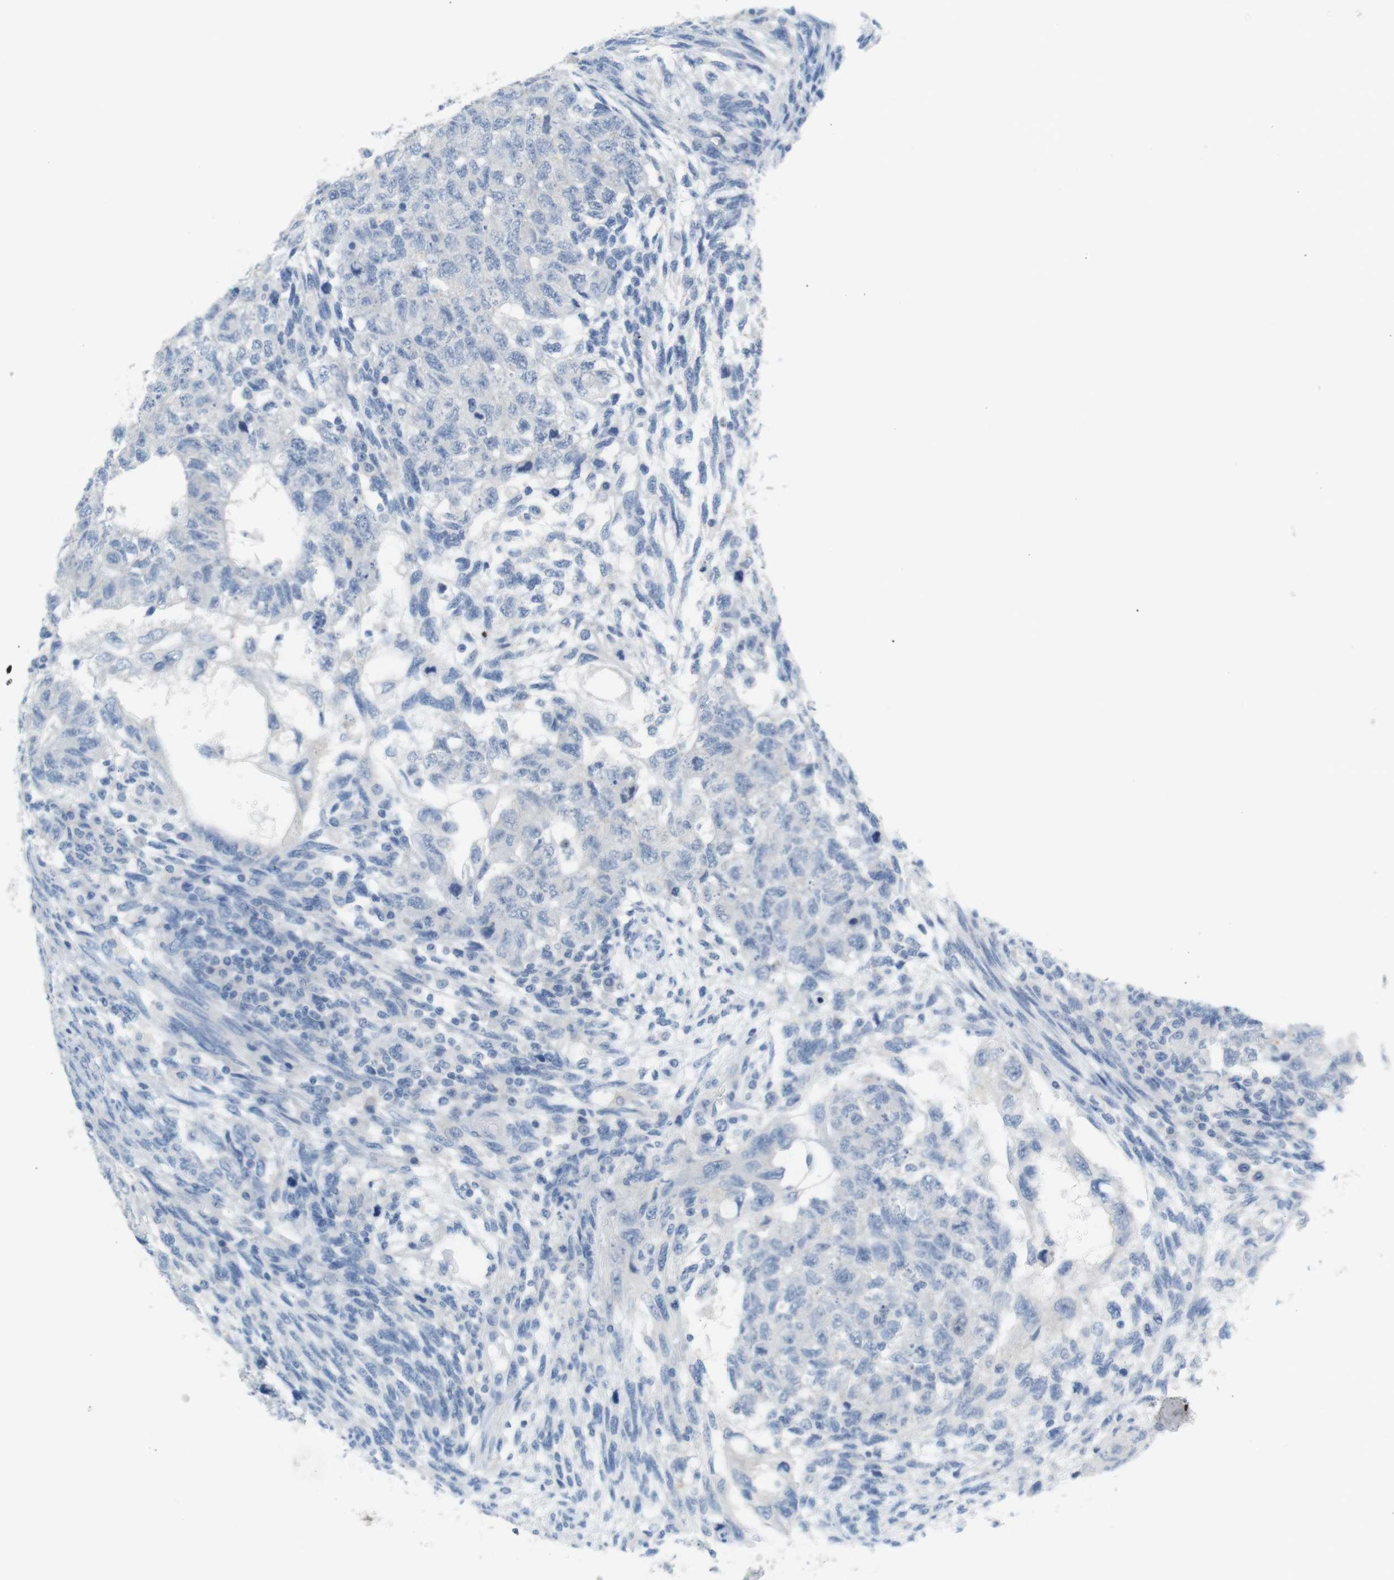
{"staining": {"intensity": "negative", "quantity": "none", "location": "none"}, "tissue": "testis cancer", "cell_type": "Tumor cells", "image_type": "cancer", "snomed": [{"axis": "morphology", "description": "Normal tissue, NOS"}, {"axis": "morphology", "description": "Carcinoma, Embryonal, NOS"}, {"axis": "topography", "description": "Testis"}], "caption": "This is an immunohistochemistry (IHC) histopathology image of human embryonal carcinoma (testis). There is no expression in tumor cells.", "gene": "LRRK2", "patient": {"sex": "male", "age": 36}}